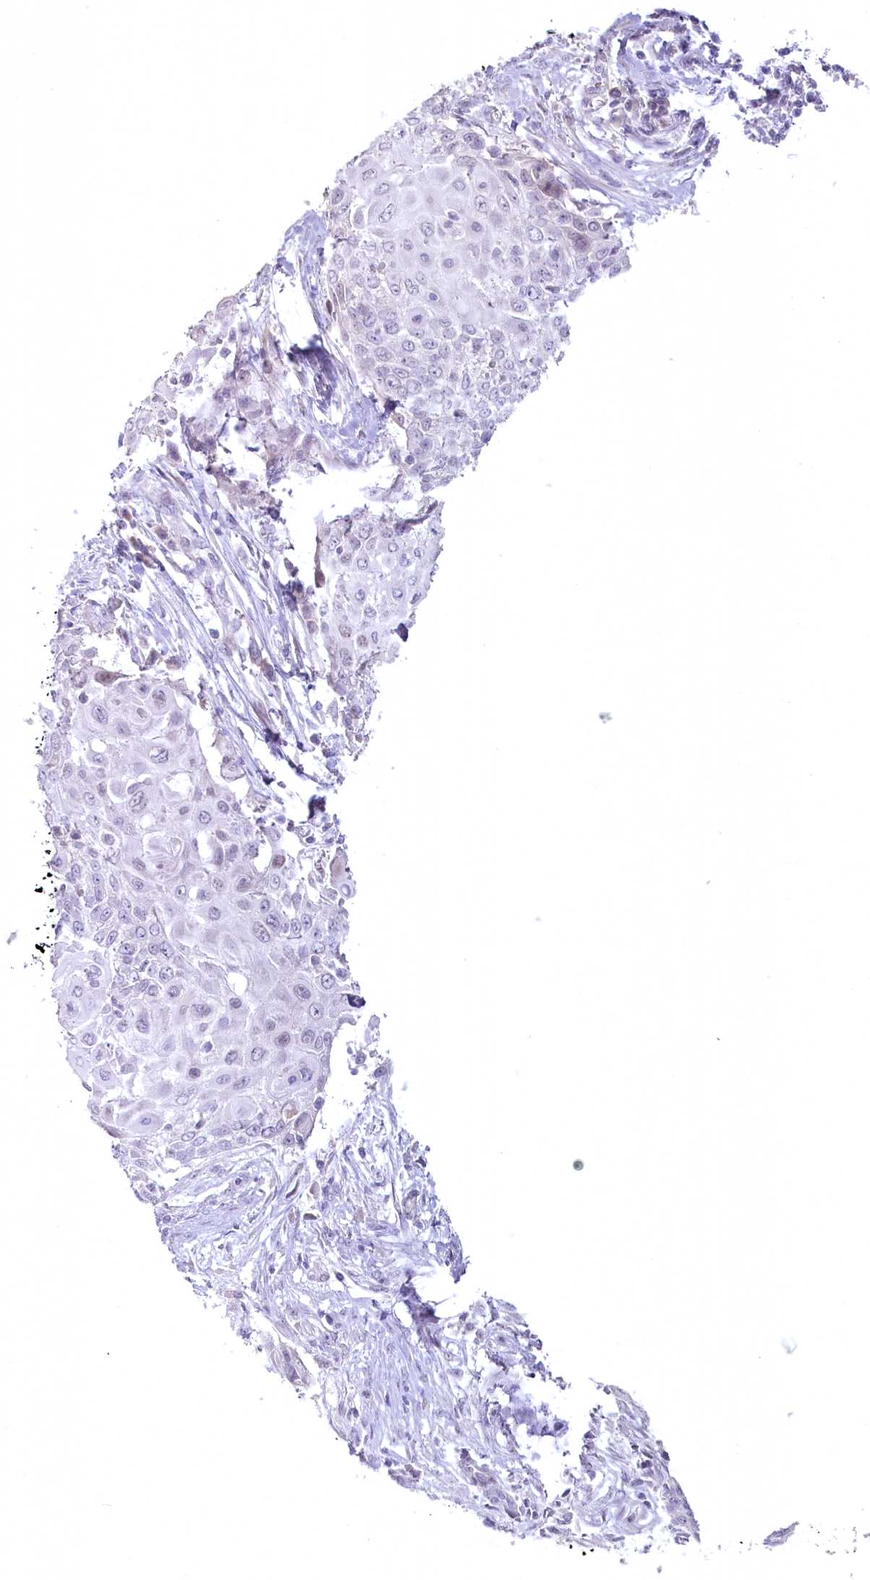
{"staining": {"intensity": "negative", "quantity": "none", "location": "none"}, "tissue": "cervical cancer", "cell_type": "Tumor cells", "image_type": "cancer", "snomed": [{"axis": "morphology", "description": "Squamous cell carcinoma, NOS"}, {"axis": "topography", "description": "Cervix"}], "caption": "Immunohistochemistry (IHC) of human cervical squamous cell carcinoma reveals no expression in tumor cells.", "gene": "USP11", "patient": {"sex": "female", "age": 39}}